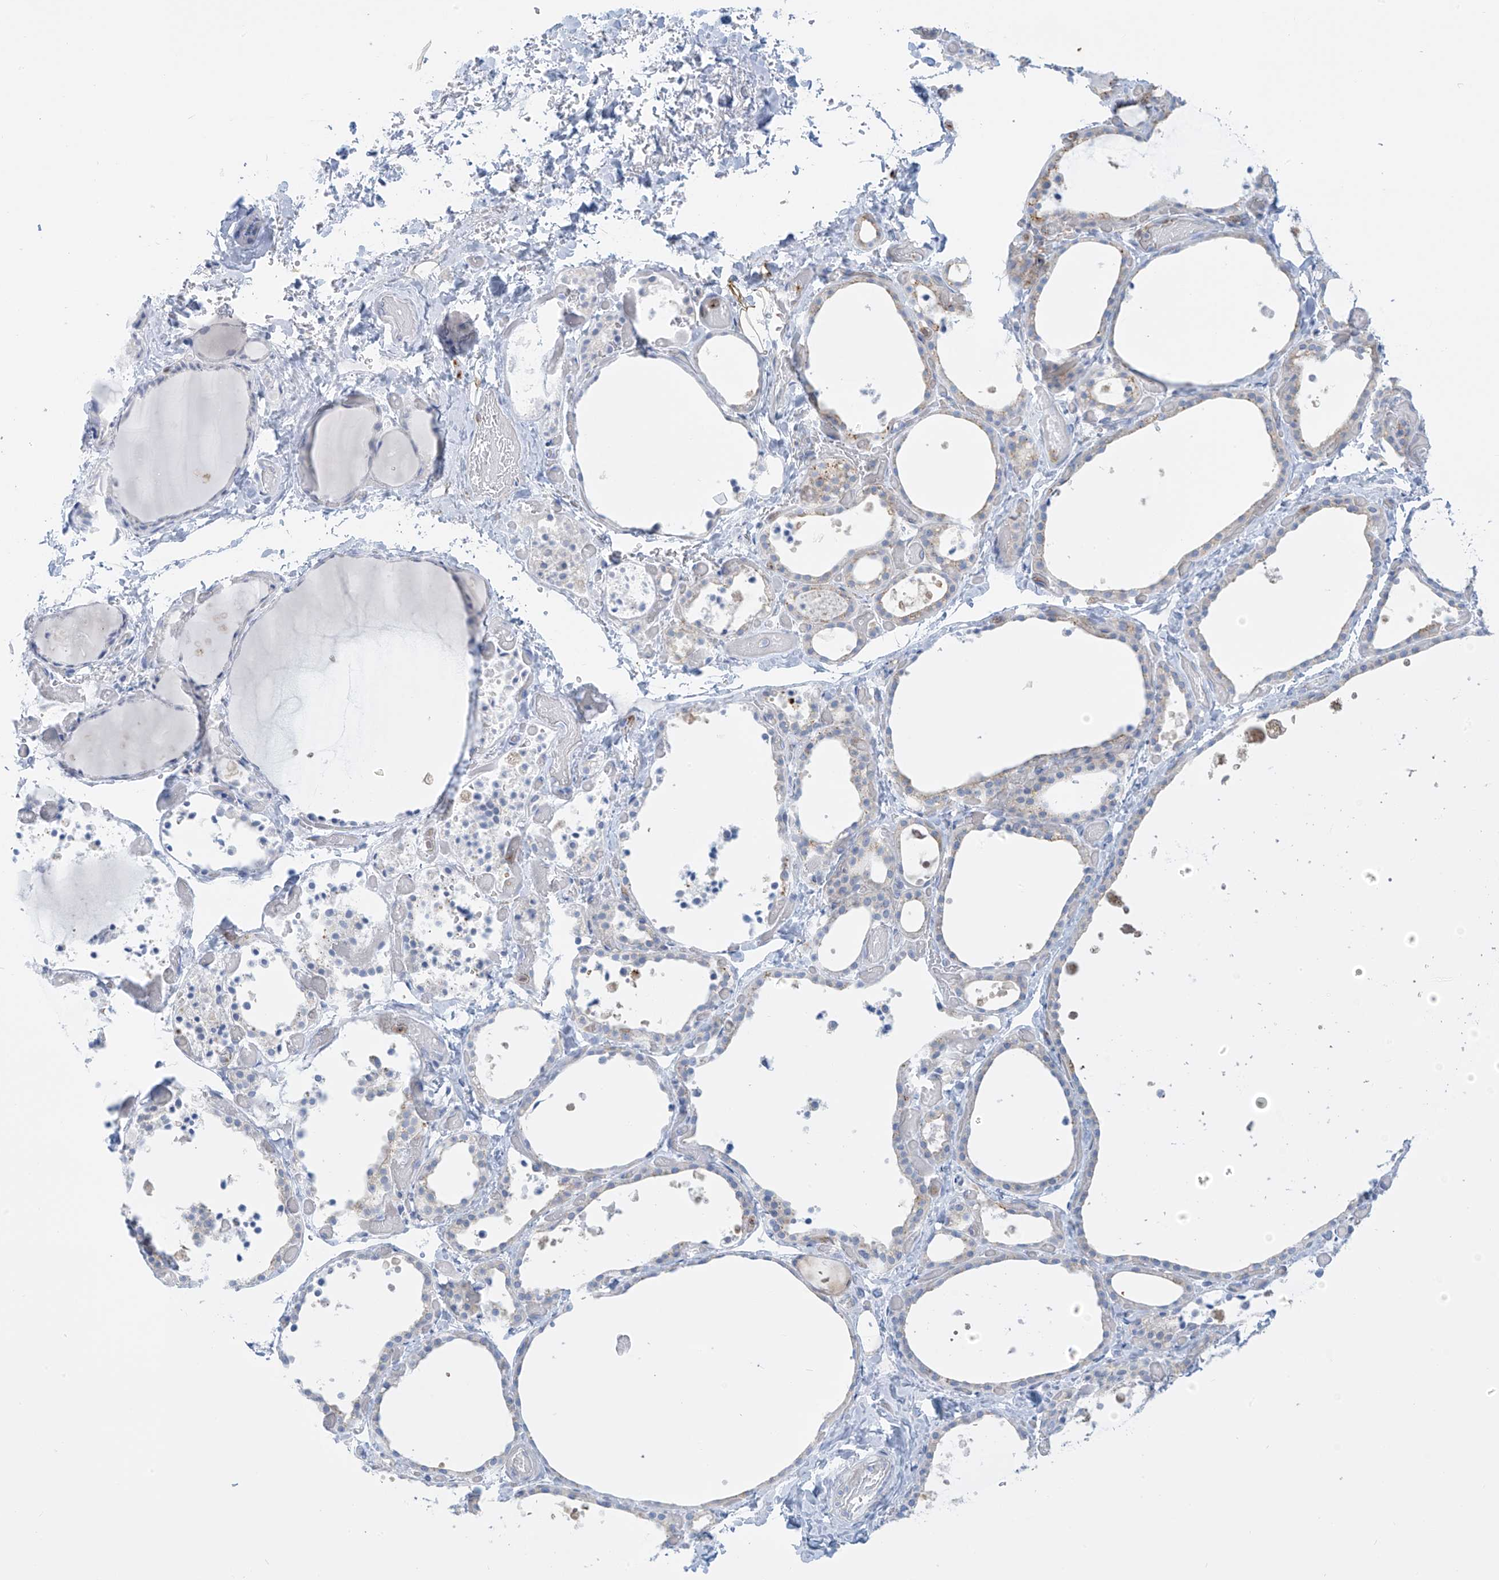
{"staining": {"intensity": "negative", "quantity": "none", "location": "none"}, "tissue": "thyroid gland", "cell_type": "Glandular cells", "image_type": "normal", "snomed": [{"axis": "morphology", "description": "Normal tissue, NOS"}, {"axis": "topography", "description": "Thyroid gland"}], "caption": "Thyroid gland was stained to show a protein in brown. There is no significant positivity in glandular cells.", "gene": "FABP2", "patient": {"sex": "female", "age": 44}}